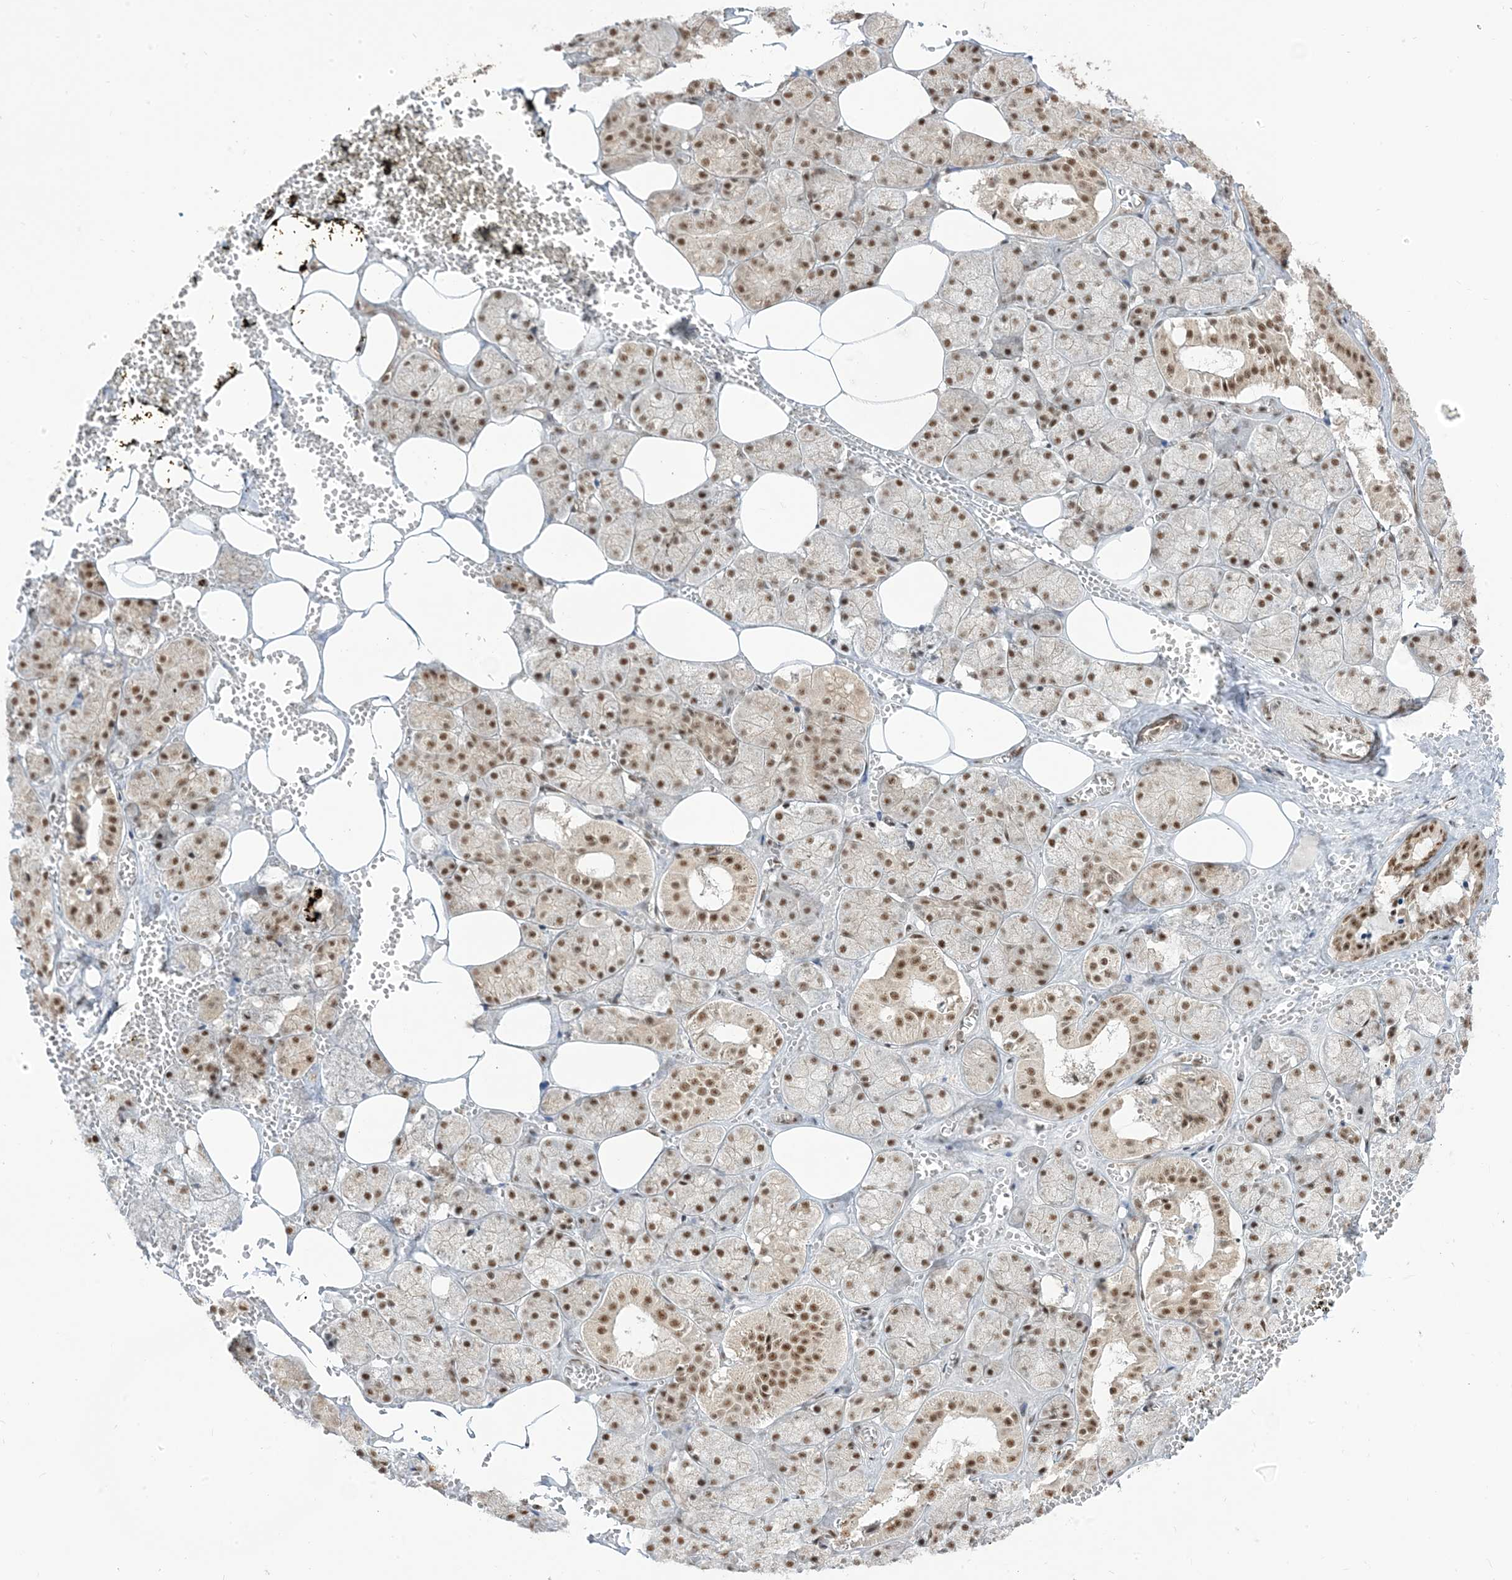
{"staining": {"intensity": "strong", "quantity": ">75%", "location": "nuclear"}, "tissue": "salivary gland", "cell_type": "Glandular cells", "image_type": "normal", "snomed": [{"axis": "morphology", "description": "Normal tissue, NOS"}, {"axis": "topography", "description": "Salivary gland"}], "caption": "IHC (DAB) staining of benign human salivary gland exhibits strong nuclear protein positivity in approximately >75% of glandular cells.", "gene": "ARGLU1", "patient": {"sex": "male", "age": 62}}